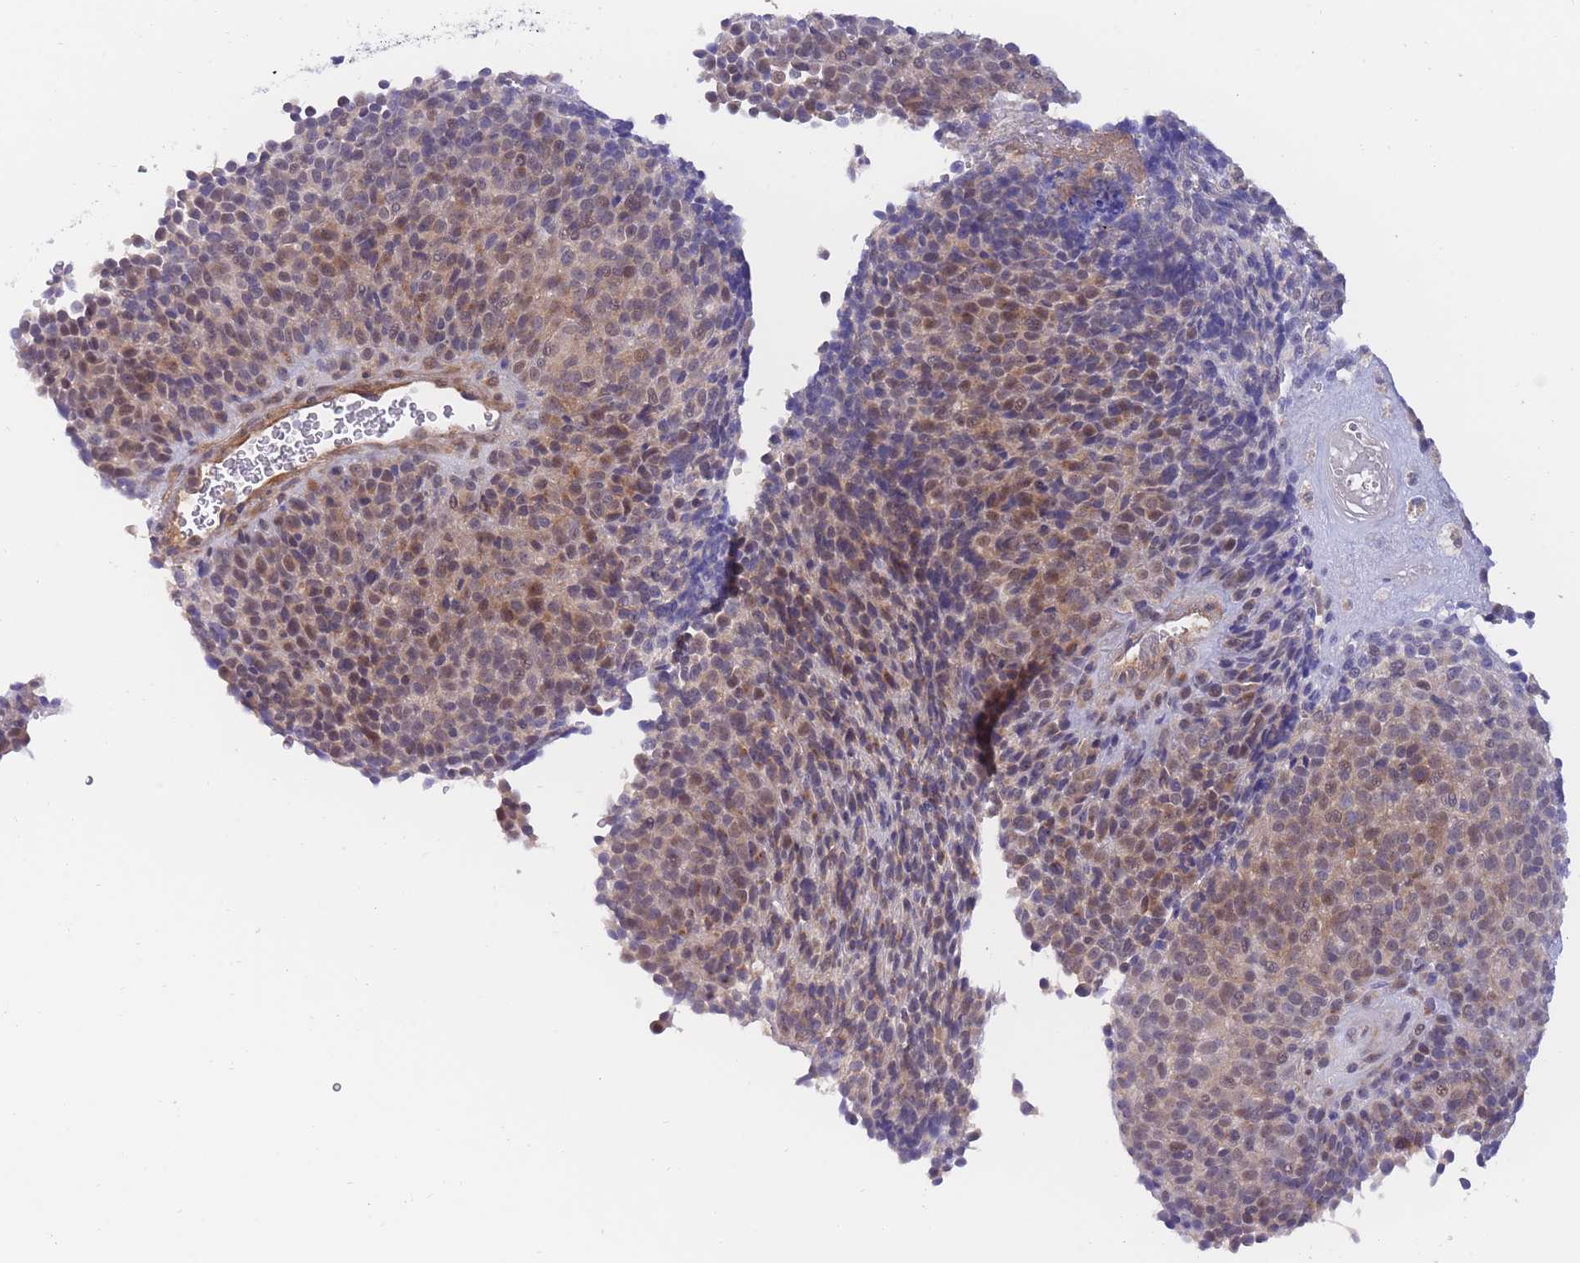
{"staining": {"intensity": "weak", "quantity": "<25%", "location": "cytoplasmic/membranous"}, "tissue": "melanoma", "cell_type": "Tumor cells", "image_type": "cancer", "snomed": [{"axis": "morphology", "description": "Malignant melanoma, Metastatic site"}, {"axis": "topography", "description": "Brain"}], "caption": "High power microscopy image of an immunohistochemistry (IHC) photomicrograph of malignant melanoma (metastatic site), revealing no significant positivity in tumor cells.", "gene": "APOL4", "patient": {"sex": "female", "age": 56}}